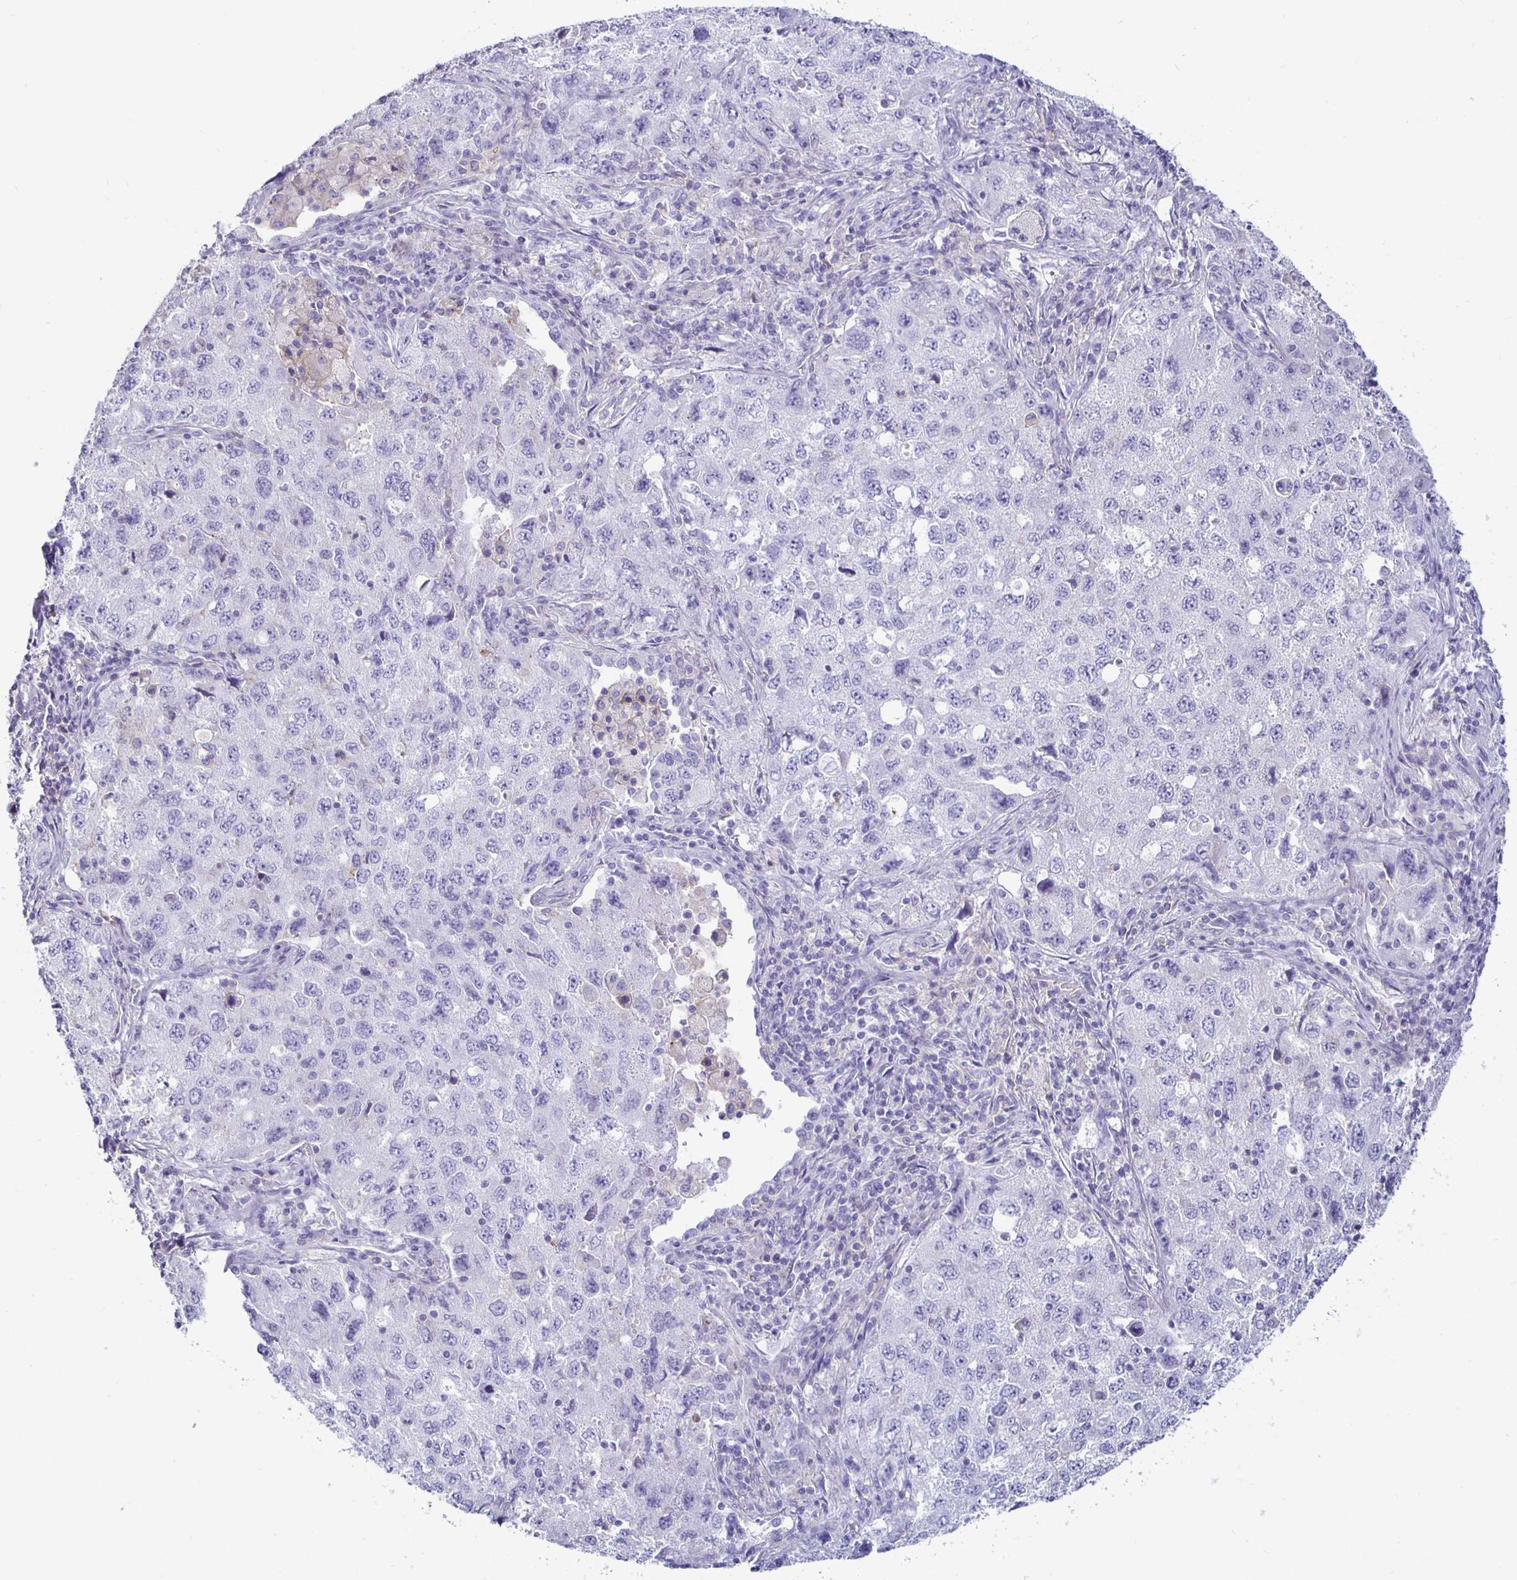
{"staining": {"intensity": "negative", "quantity": "none", "location": "none"}, "tissue": "lung cancer", "cell_type": "Tumor cells", "image_type": "cancer", "snomed": [{"axis": "morphology", "description": "Adenocarcinoma, NOS"}, {"axis": "topography", "description": "Lung"}], "caption": "This is an IHC image of human lung adenocarcinoma. There is no staining in tumor cells.", "gene": "SIRPA", "patient": {"sex": "female", "age": 57}}